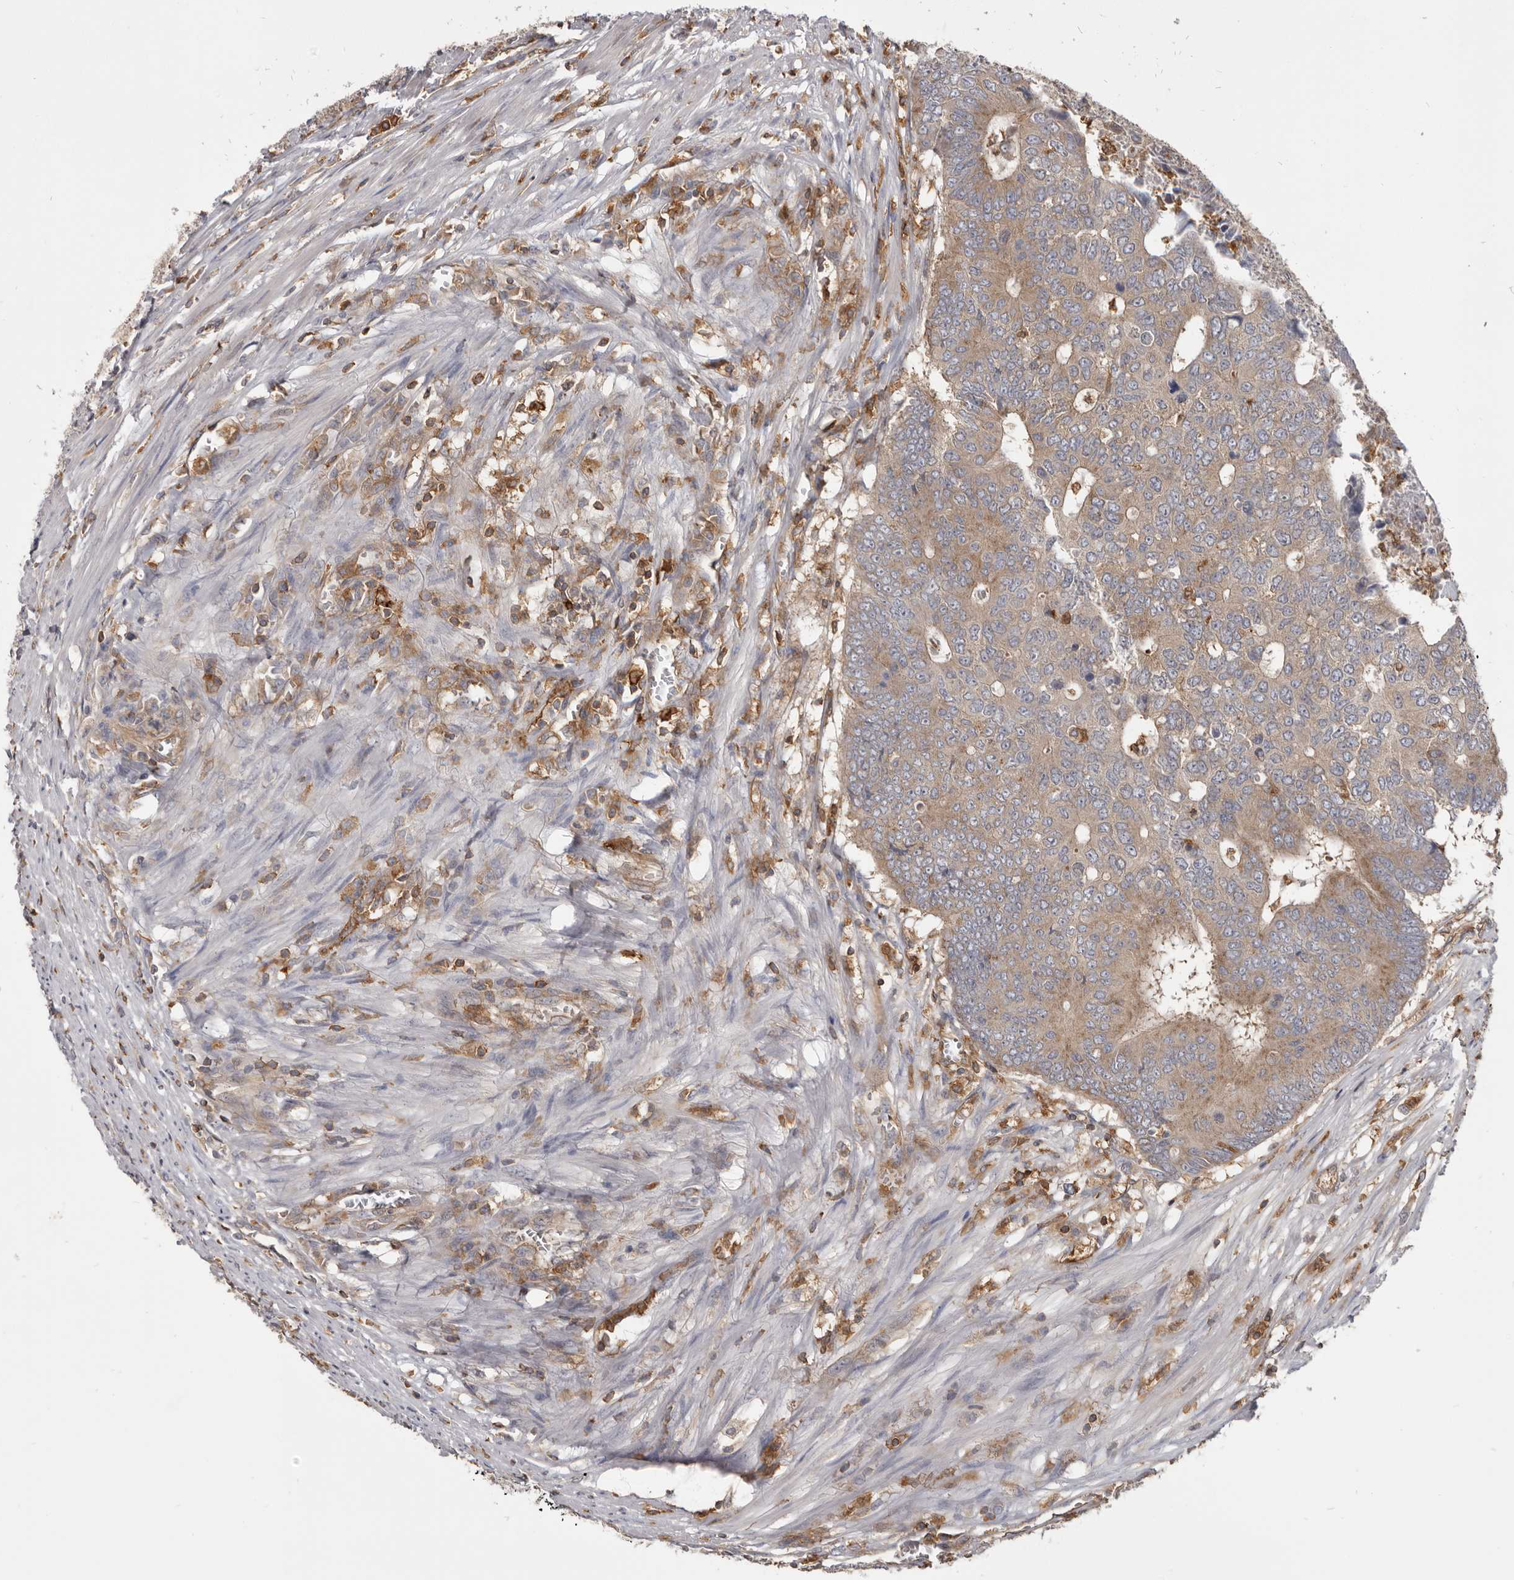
{"staining": {"intensity": "moderate", "quantity": "25%-75%", "location": "cytoplasmic/membranous"}, "tissue": "colorectal cancer", "cell_type": "Tumor cells", "image_type": "cancer", "snomed": [{"axis": "morphology", "description": "Adenocarcinoma, NOS"}, {"axis": "topography", "description": "Colon"}], "caption": "Approximately 25%-75% of tumor cells in human adenocarcinoma (colorectal) display moderate cytoplasmic/membranous protein positivity as visualized by brown immunohistochemical staining.", "gene": "CBL", "patient": {"sex": "male", "age": 87}}